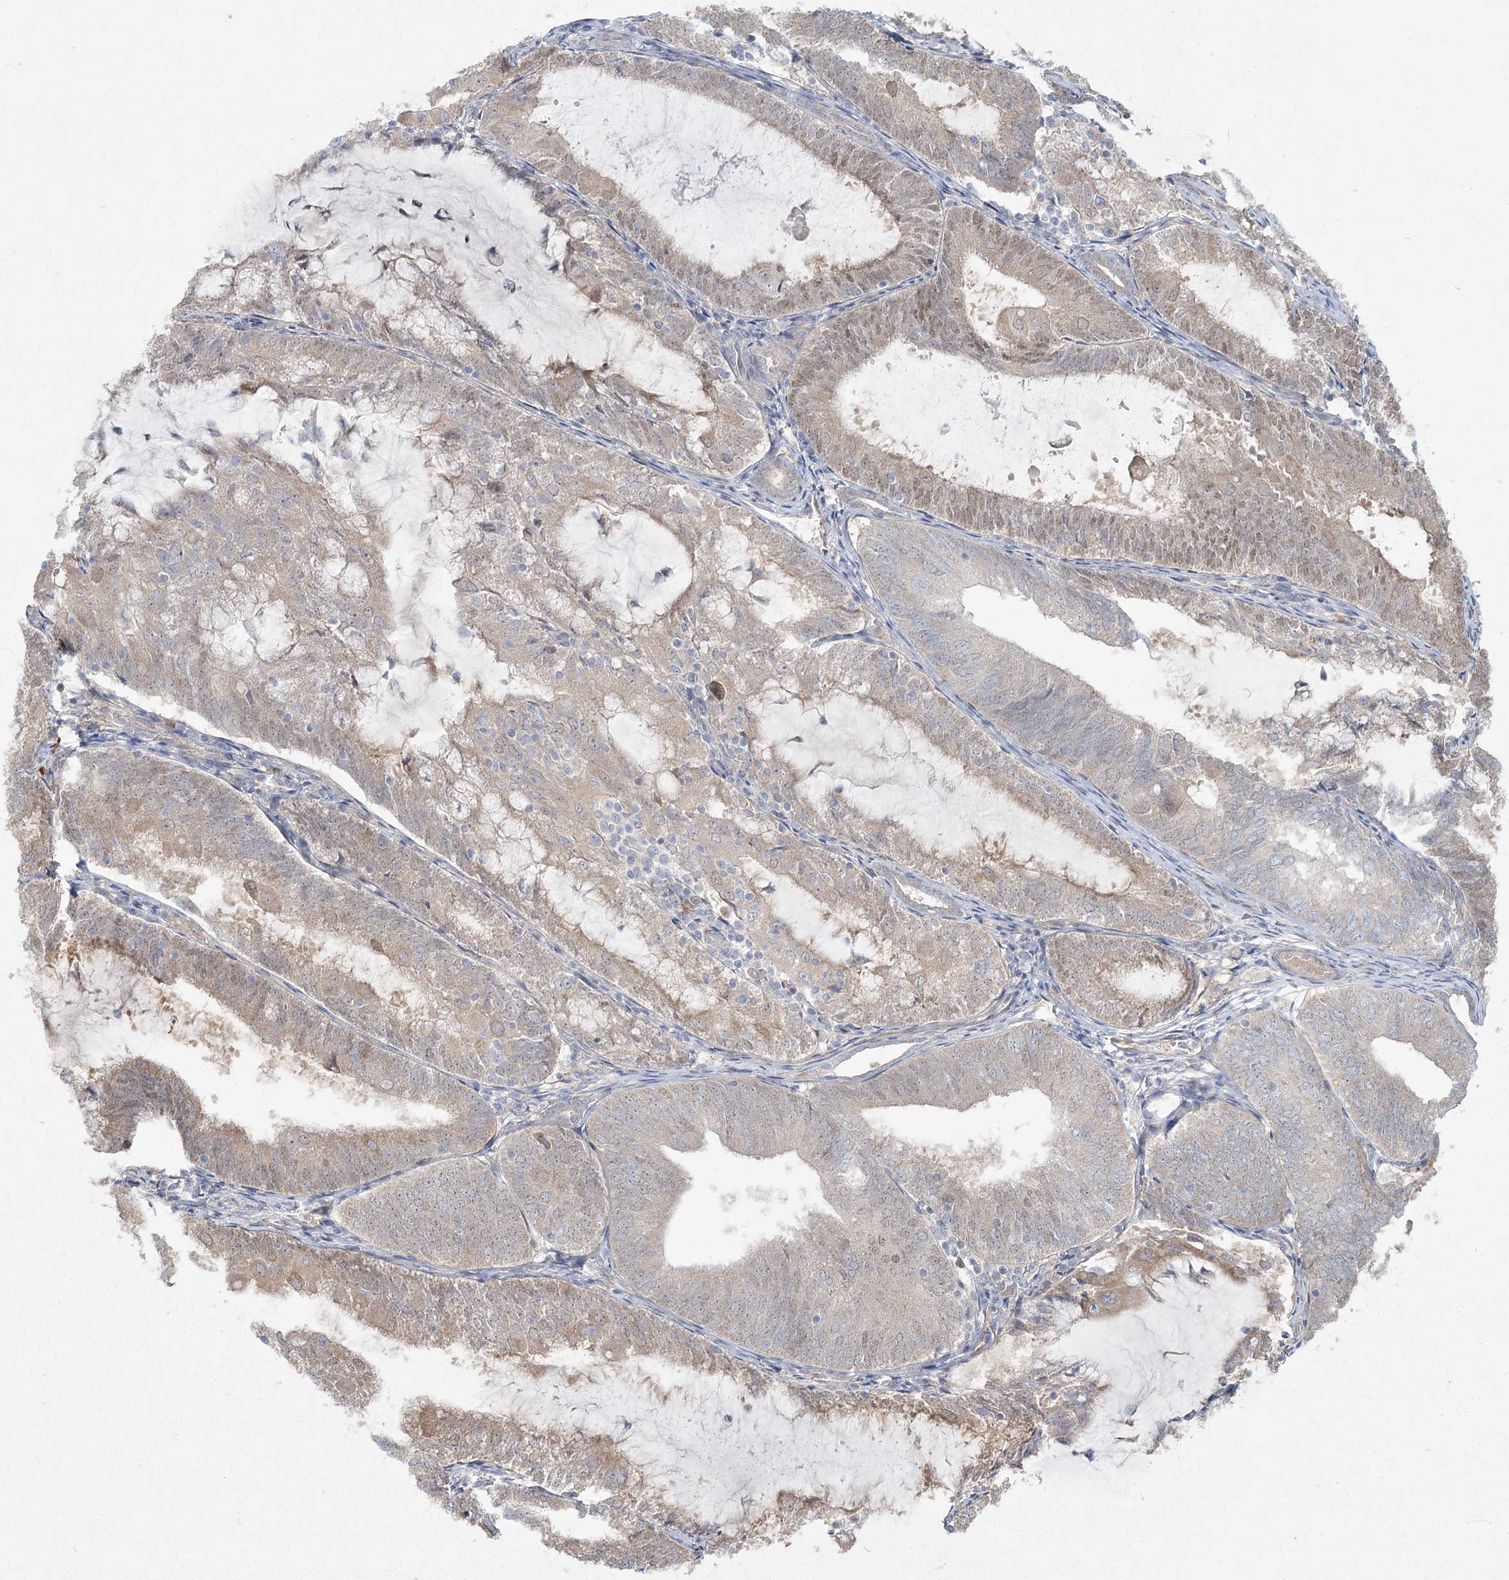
{"staining": {"intensity": "moderate", "quantity": "25%-75%", "location": "cytoplasmic/membranous,nuclear"}, "tissue": "endometrial cancer", "cell_type": "Tumor cells", "image_type": "cancer", "snomed": [{"axis": "morphology", "description": "Adenocarcinoma, NOS"}, {"axis": "topography", "description": "Endometrium"}], "caption": "This is a histology image of immunohistochemistry (IHC) staining of endometrial adenocarcinoma, which shows moderate staining in the cytoplasmic/membranous and nuclear of tumor cells.", "gene": "CAMTA1", "patient": {"sex": "female", "age": 81}}